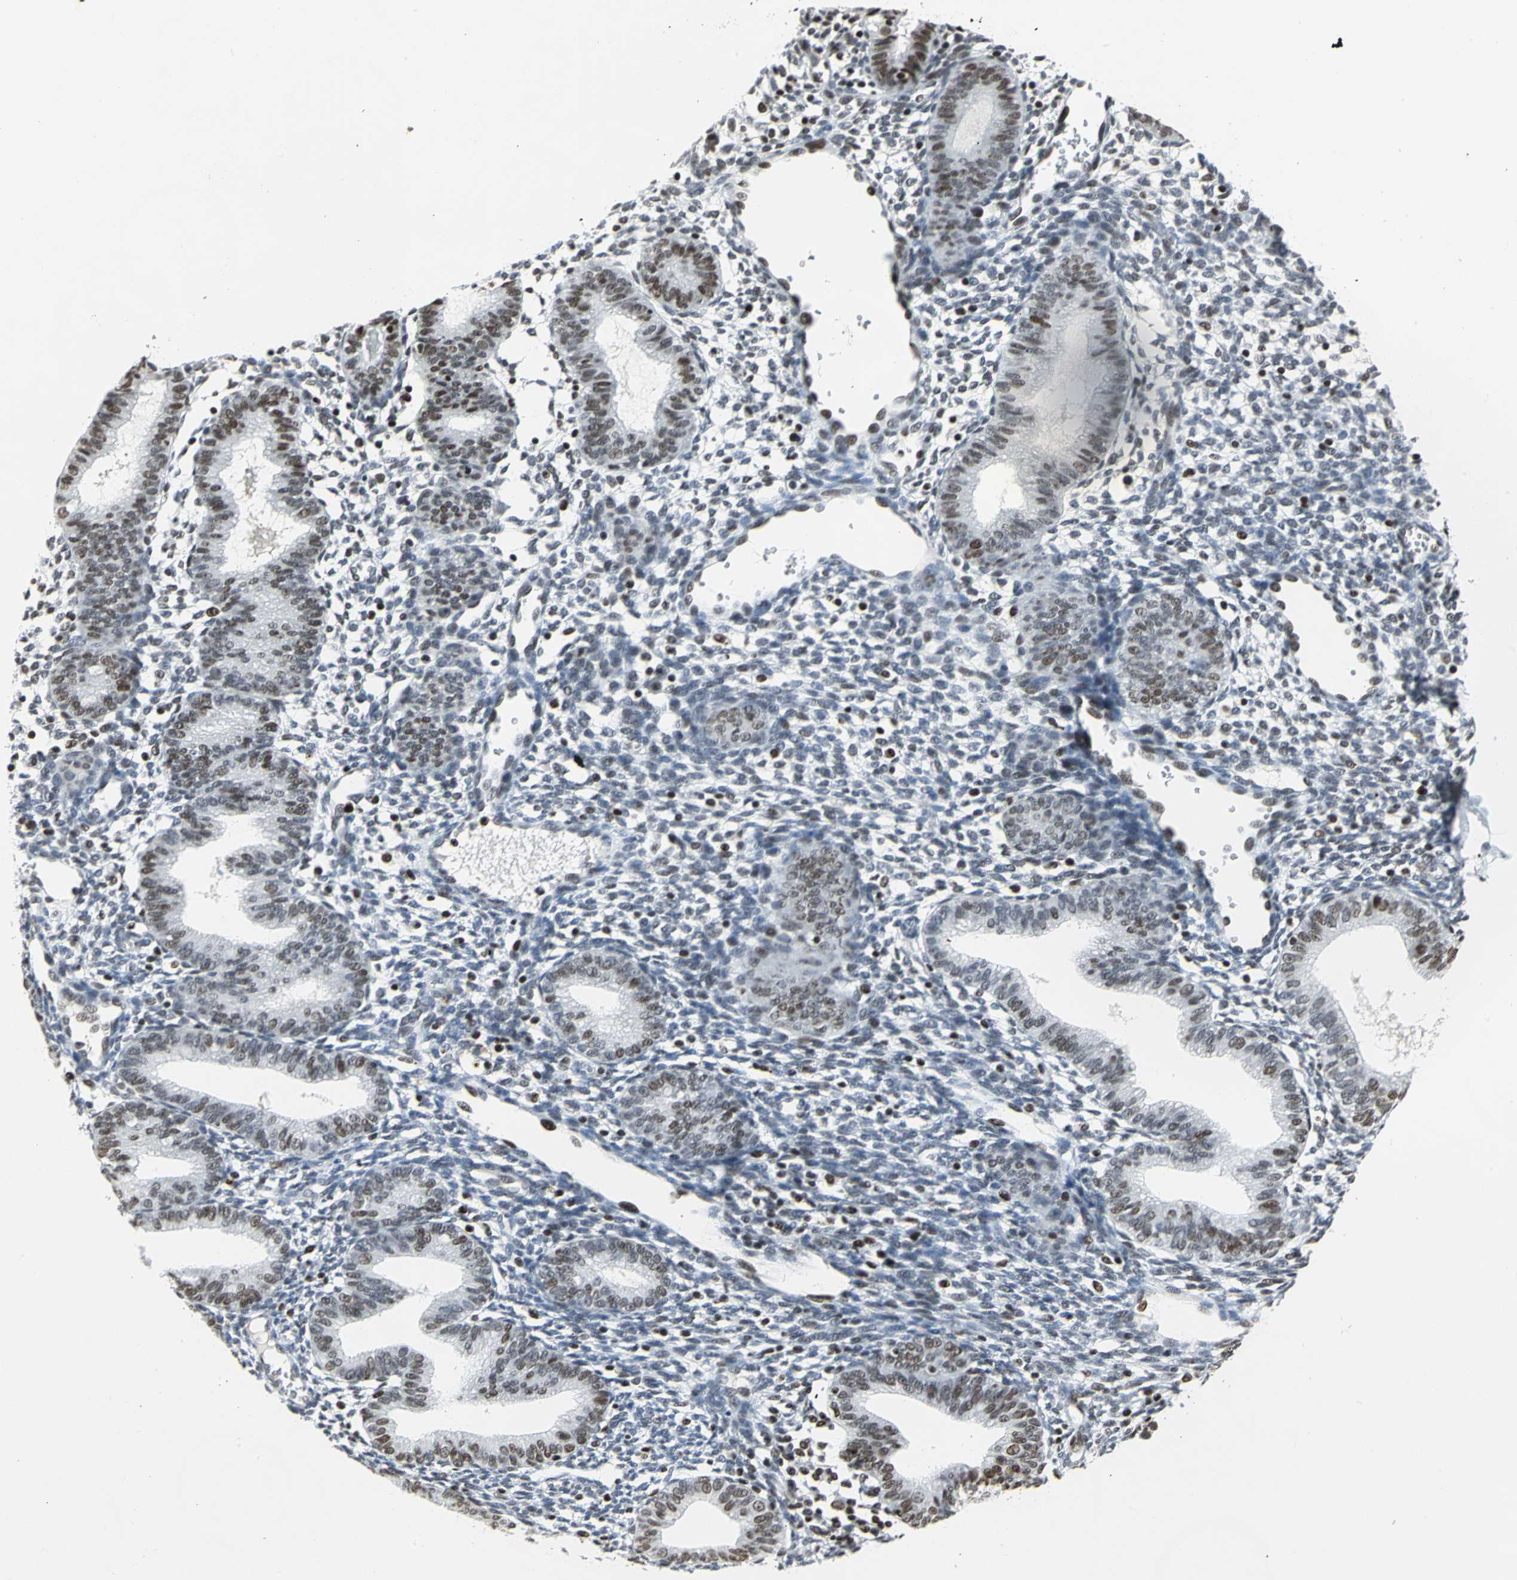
{"staining": {"intensity": "strong", "quantity": "<25%", "location": "nuclear"}, "tissue": "endometrium", "cell_type": "Cells in endometrial stroma", "image_type": "normal", "snomed": [{"axis": "morphology", "description": "Normal tissue, NOS"}, {"axis": "topography", "description": "Endometrium"}], "caption": "Immunohistochemistry staining of normal endometrium, which displays medium levels of strong nuclear expression in approximately <25% of cells in endometrial stroma indicating strong nuclear protein positivity. The staining was performed using DAB (3,3'-diaminobenzidine) (brown) for protein detection and nuclei were counterstained in hematoxylin (blue).", "gene": "HNRNPD", "patient": {"sex": "female", "age": 61}}